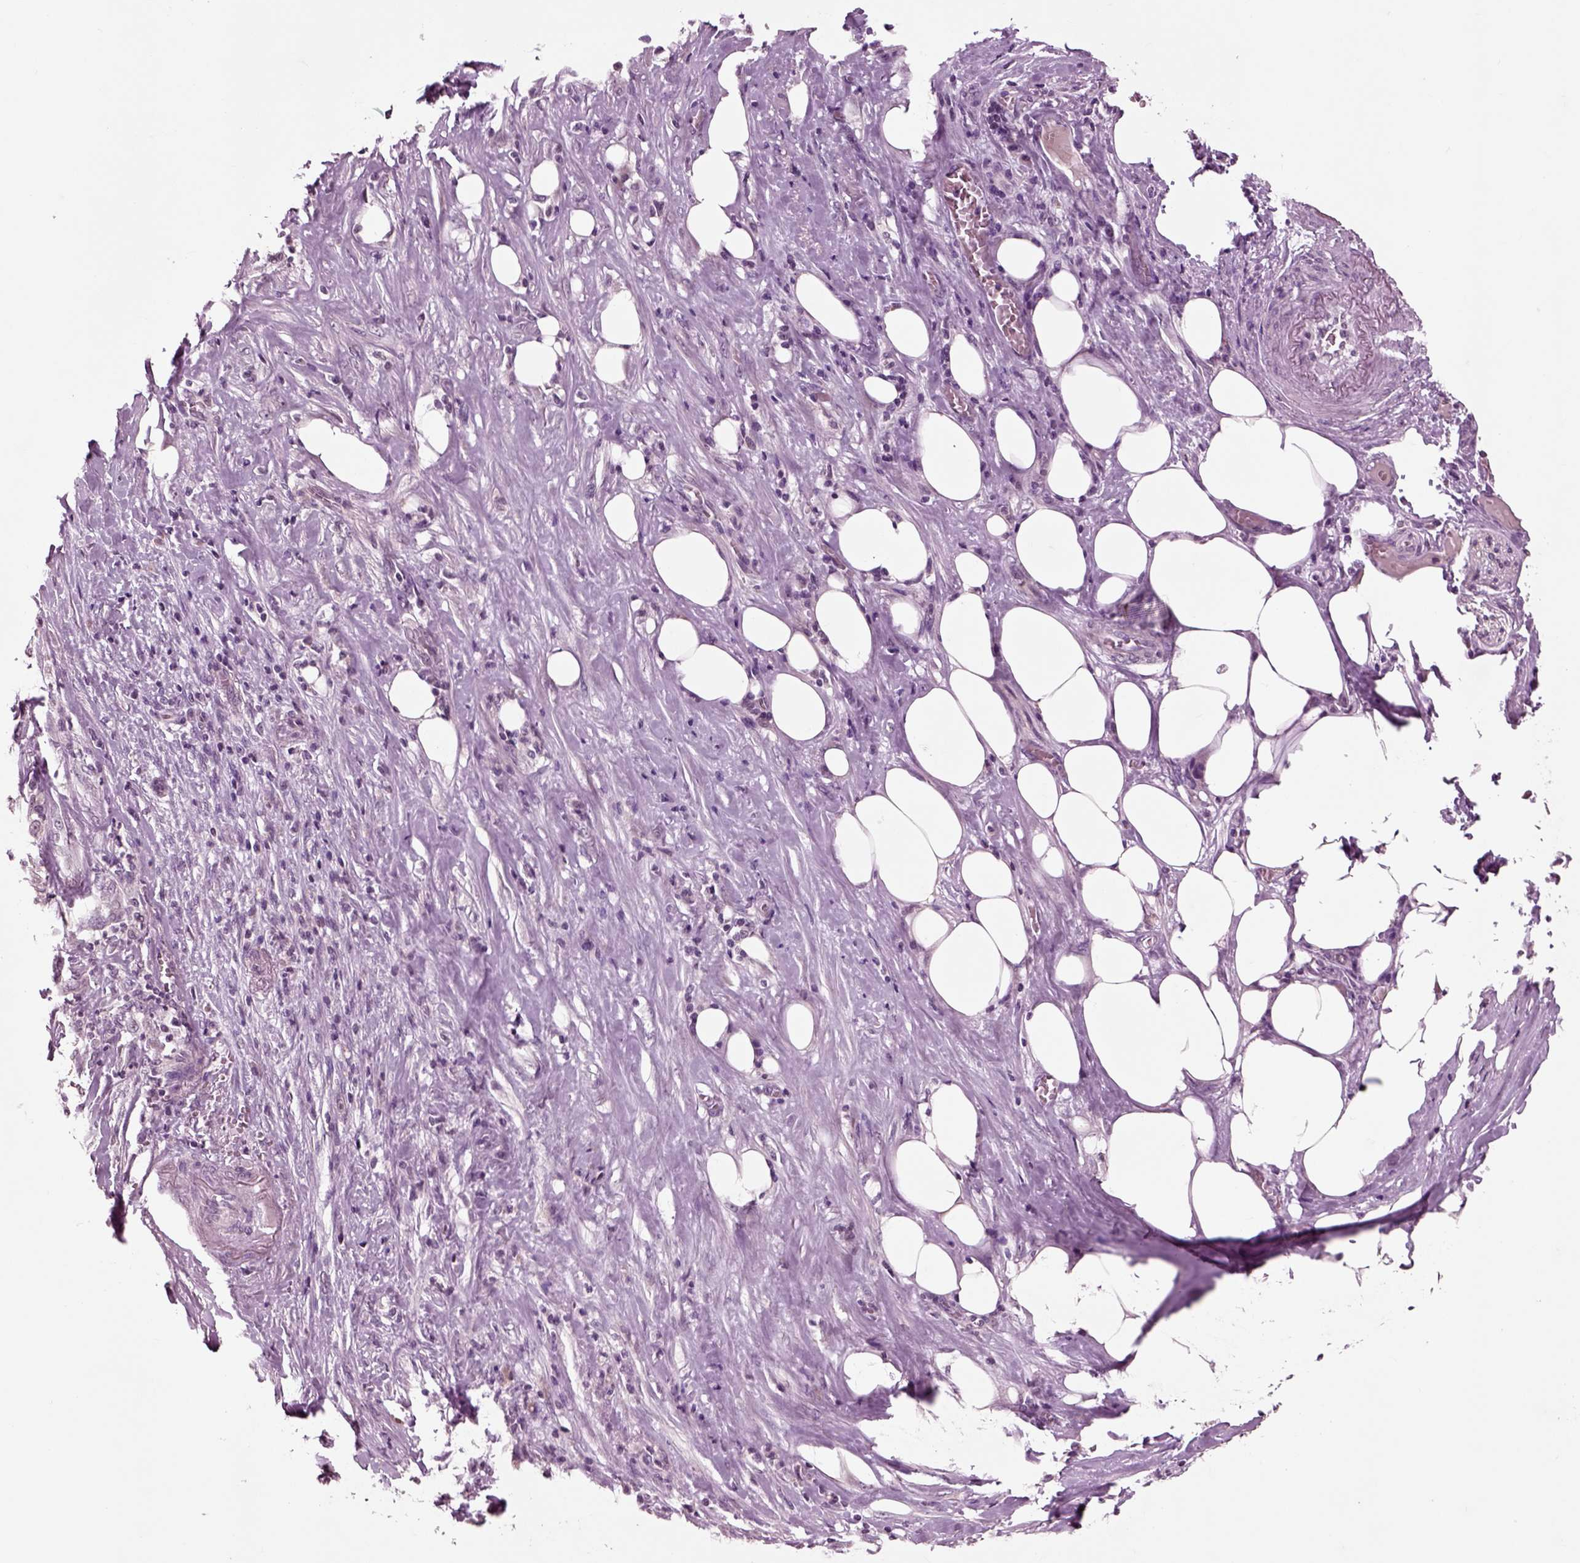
{"staining": {"intensity": "negative", "quantity": "none", "location": "none"}, "tissue": "pancreatic cancer", "cell_type": "Tumor cells", "image_type": "cancer", "snomed": [{"axis": "morphology", "description": "Adenocarcinoma, NOS"}, {"axis": "topography", "description": "Pancreas"}], "caption": "The IHC photomicrograph has no significant expression in tumor cells of adenocarcinoma (pancreatic) tissue. Brightfield microscopy of immunohistochemistry stained with DAB (3,3'-diaminobenzidine) (brown) and hematoxylin (blue), captured at high magnification.", "gene": "CHGB", "patient": {"sex": "male", "age": 57}}